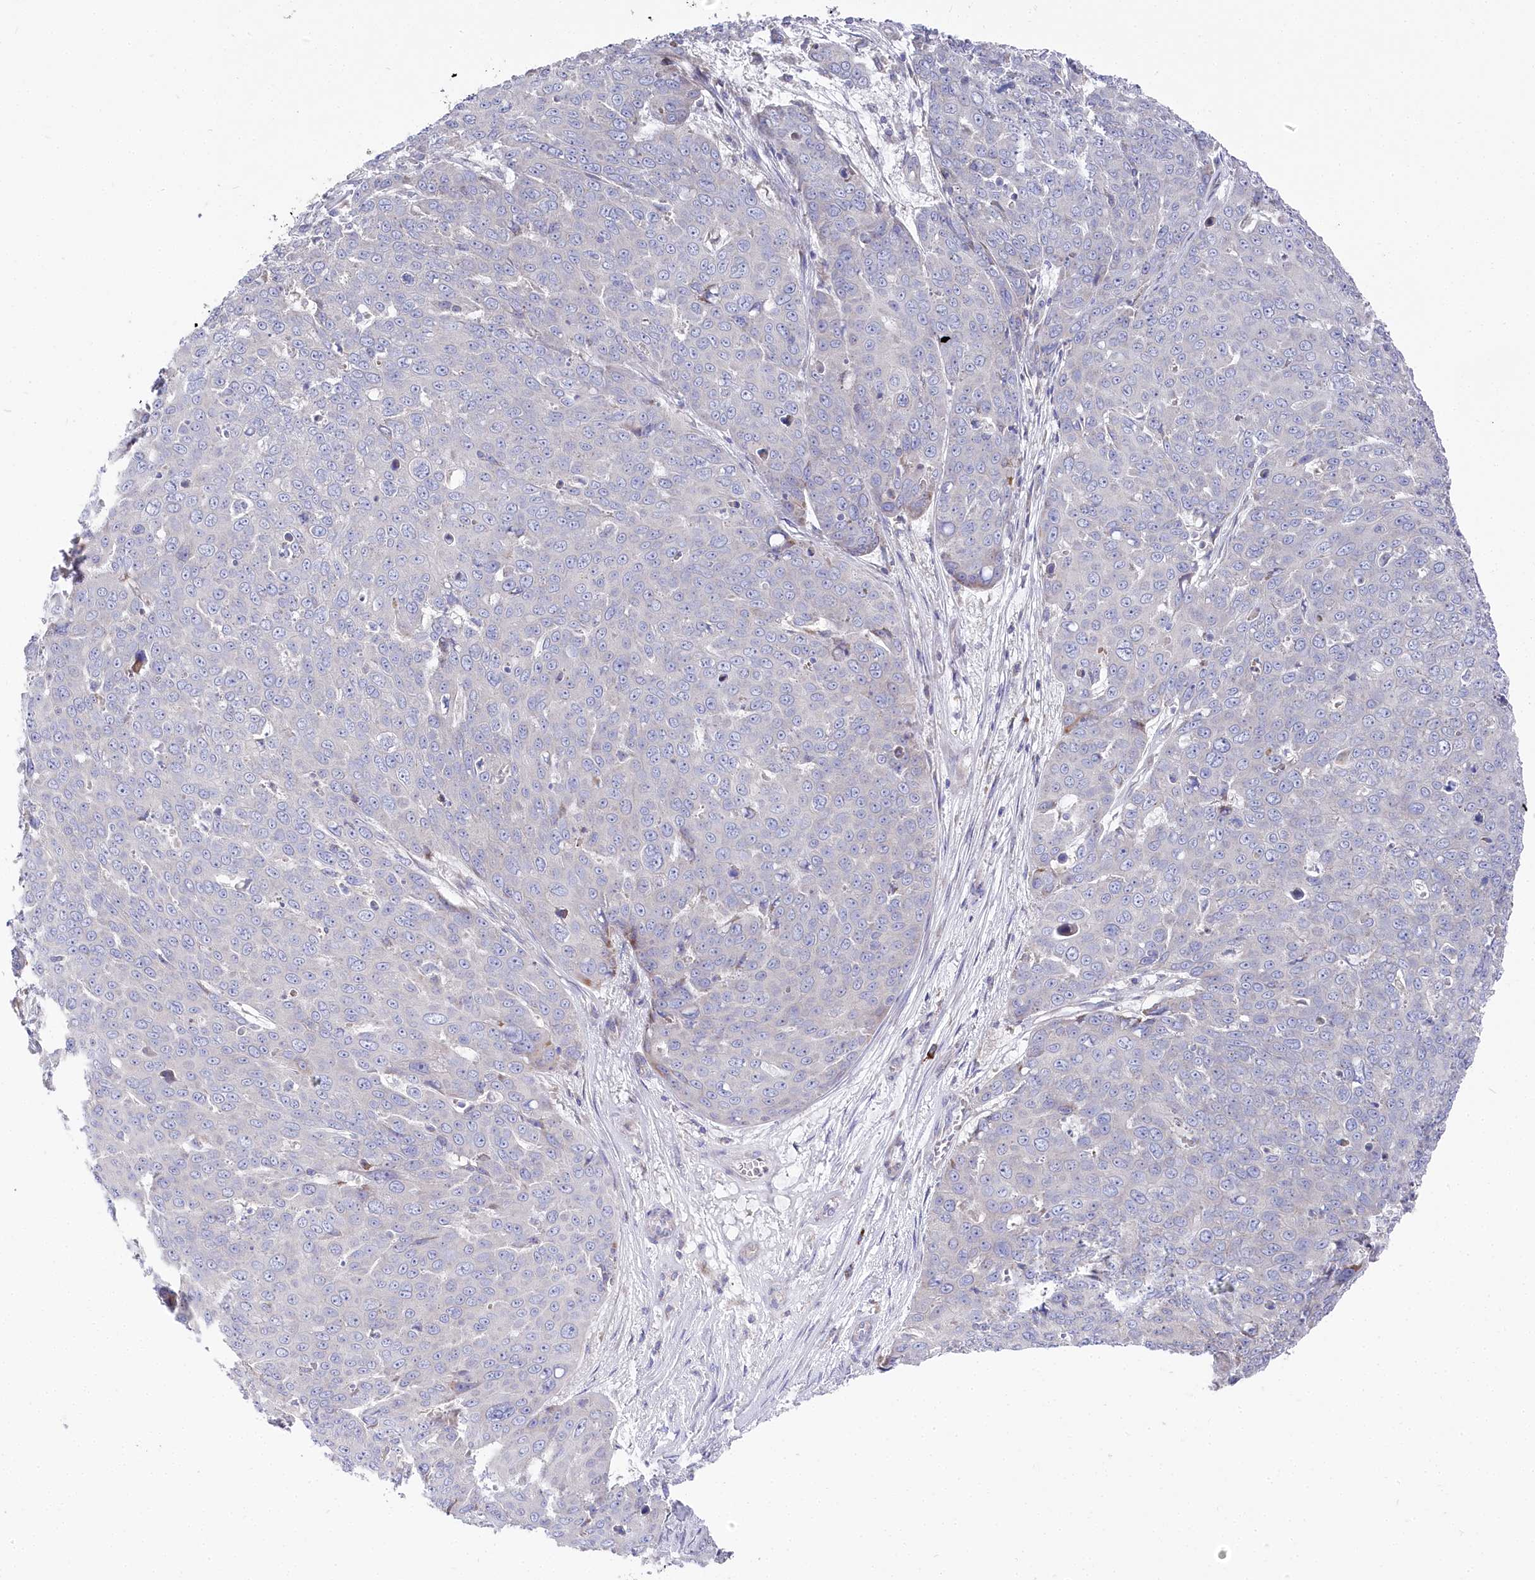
{"staining": {"intensity": "negative", "quantity": "none", "location": "none"}, "tissue": "skin cancer", "cell_type": "Tumor cells", "image_type": "cancer", "snomed": [{"axis": "morphology", "description": "Squamous cell carcinoma, NOS"}, {"axis": "topography", "description": "Skin"}], "caption": "Tumor cells are negative for protein expression in human skin cancer (squamous cell carcinoma).", "gene": "POGLUT1", "patient": {"sex": "male", "age": 71}}